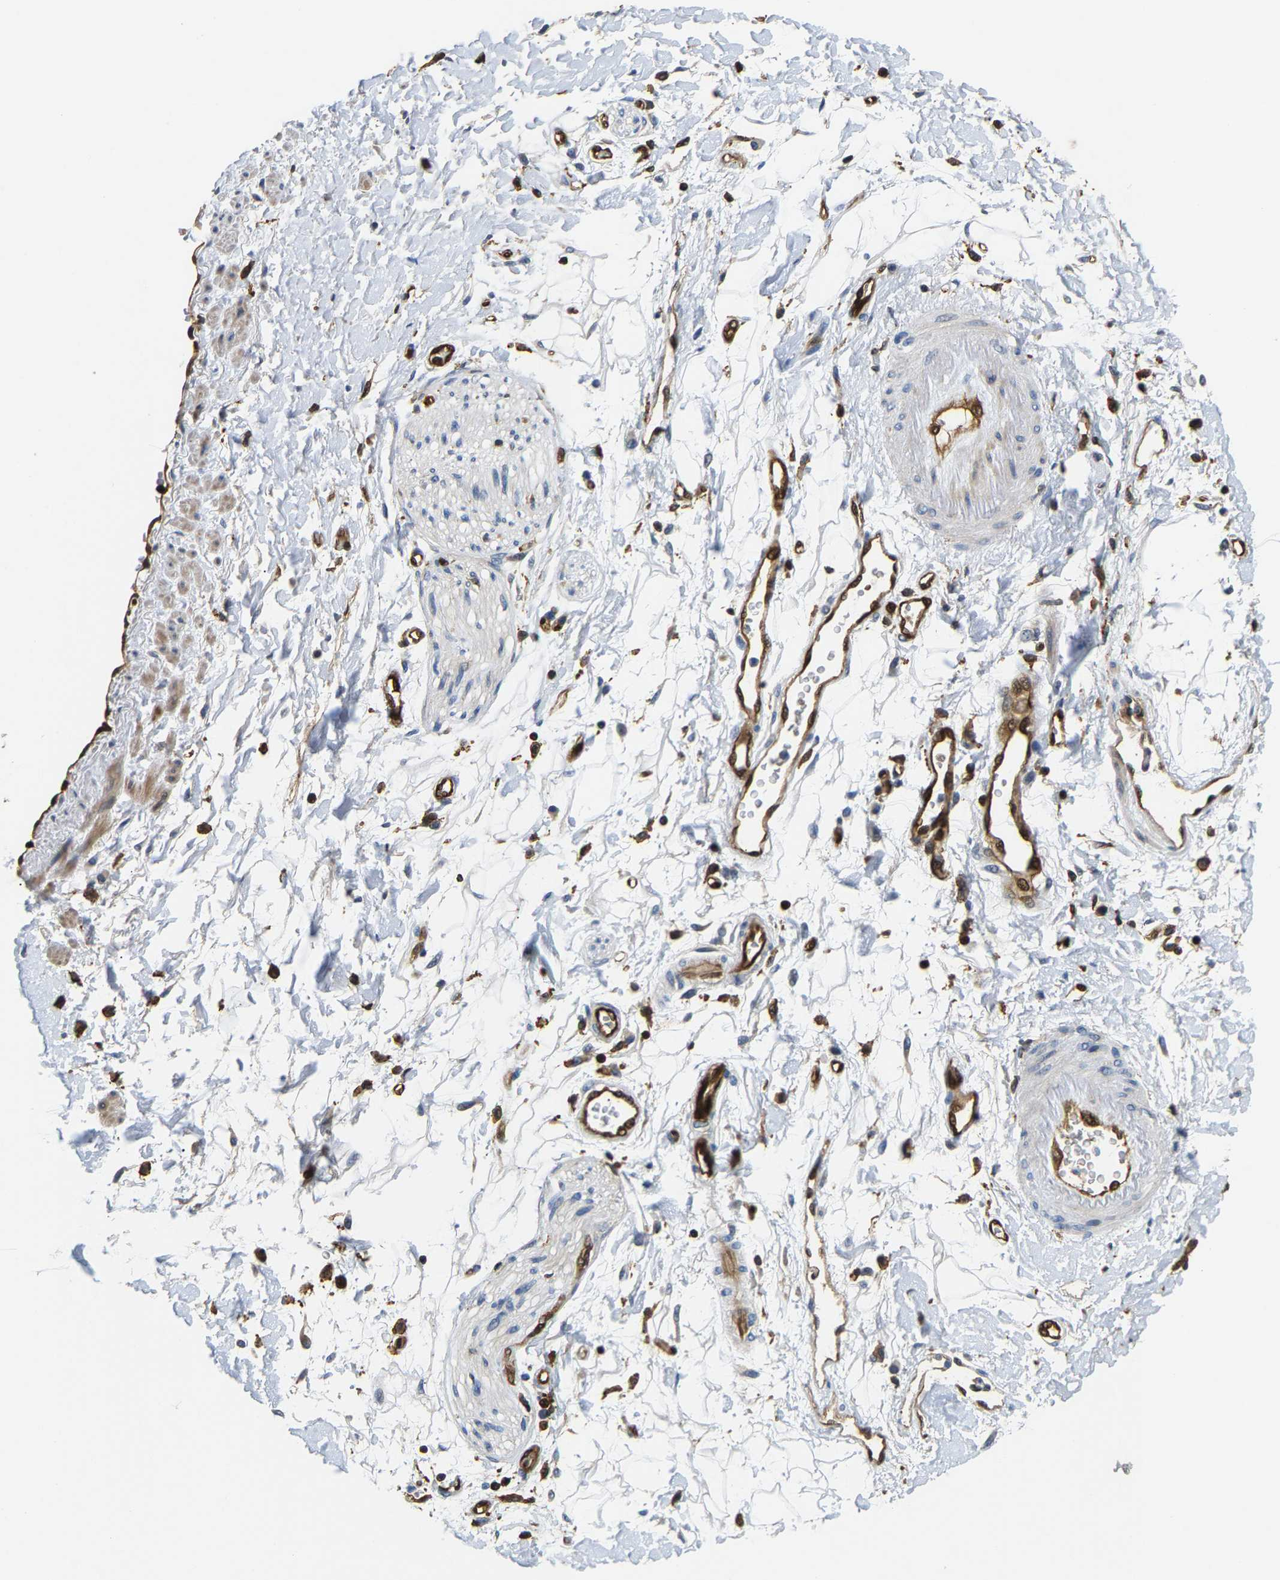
{"staining": {"intensity": "weak", "quantity": ">75%", "location": "cytoplasmic/membranous"}, "tissue": "adipose tissue", "cell_type": "Adipocytes", "image_type": "normal", "snomed": [{"axis": "morphology", "description": "Normal tissue, NOS"}, {"axis": "morphology", "description": "Adenocarcinoma, NOS"}, {"axis": "topography", "description": "Duodenum"}, {"axis": "topography", "description": "Peripheral nerve tissue"}], "caption": "Immunohistochemistry of unremarkable human adipose tissue shows low levels of weak cytoplasmic/membranous positivity in approximately >75% of adipocytes. (DAB (3,3'-diaminobenzidine) = brown stain, brightfield microscopy at high magnification).", "gene": "GIMAP7", "patient": {"sex": "female", "age": 60}}